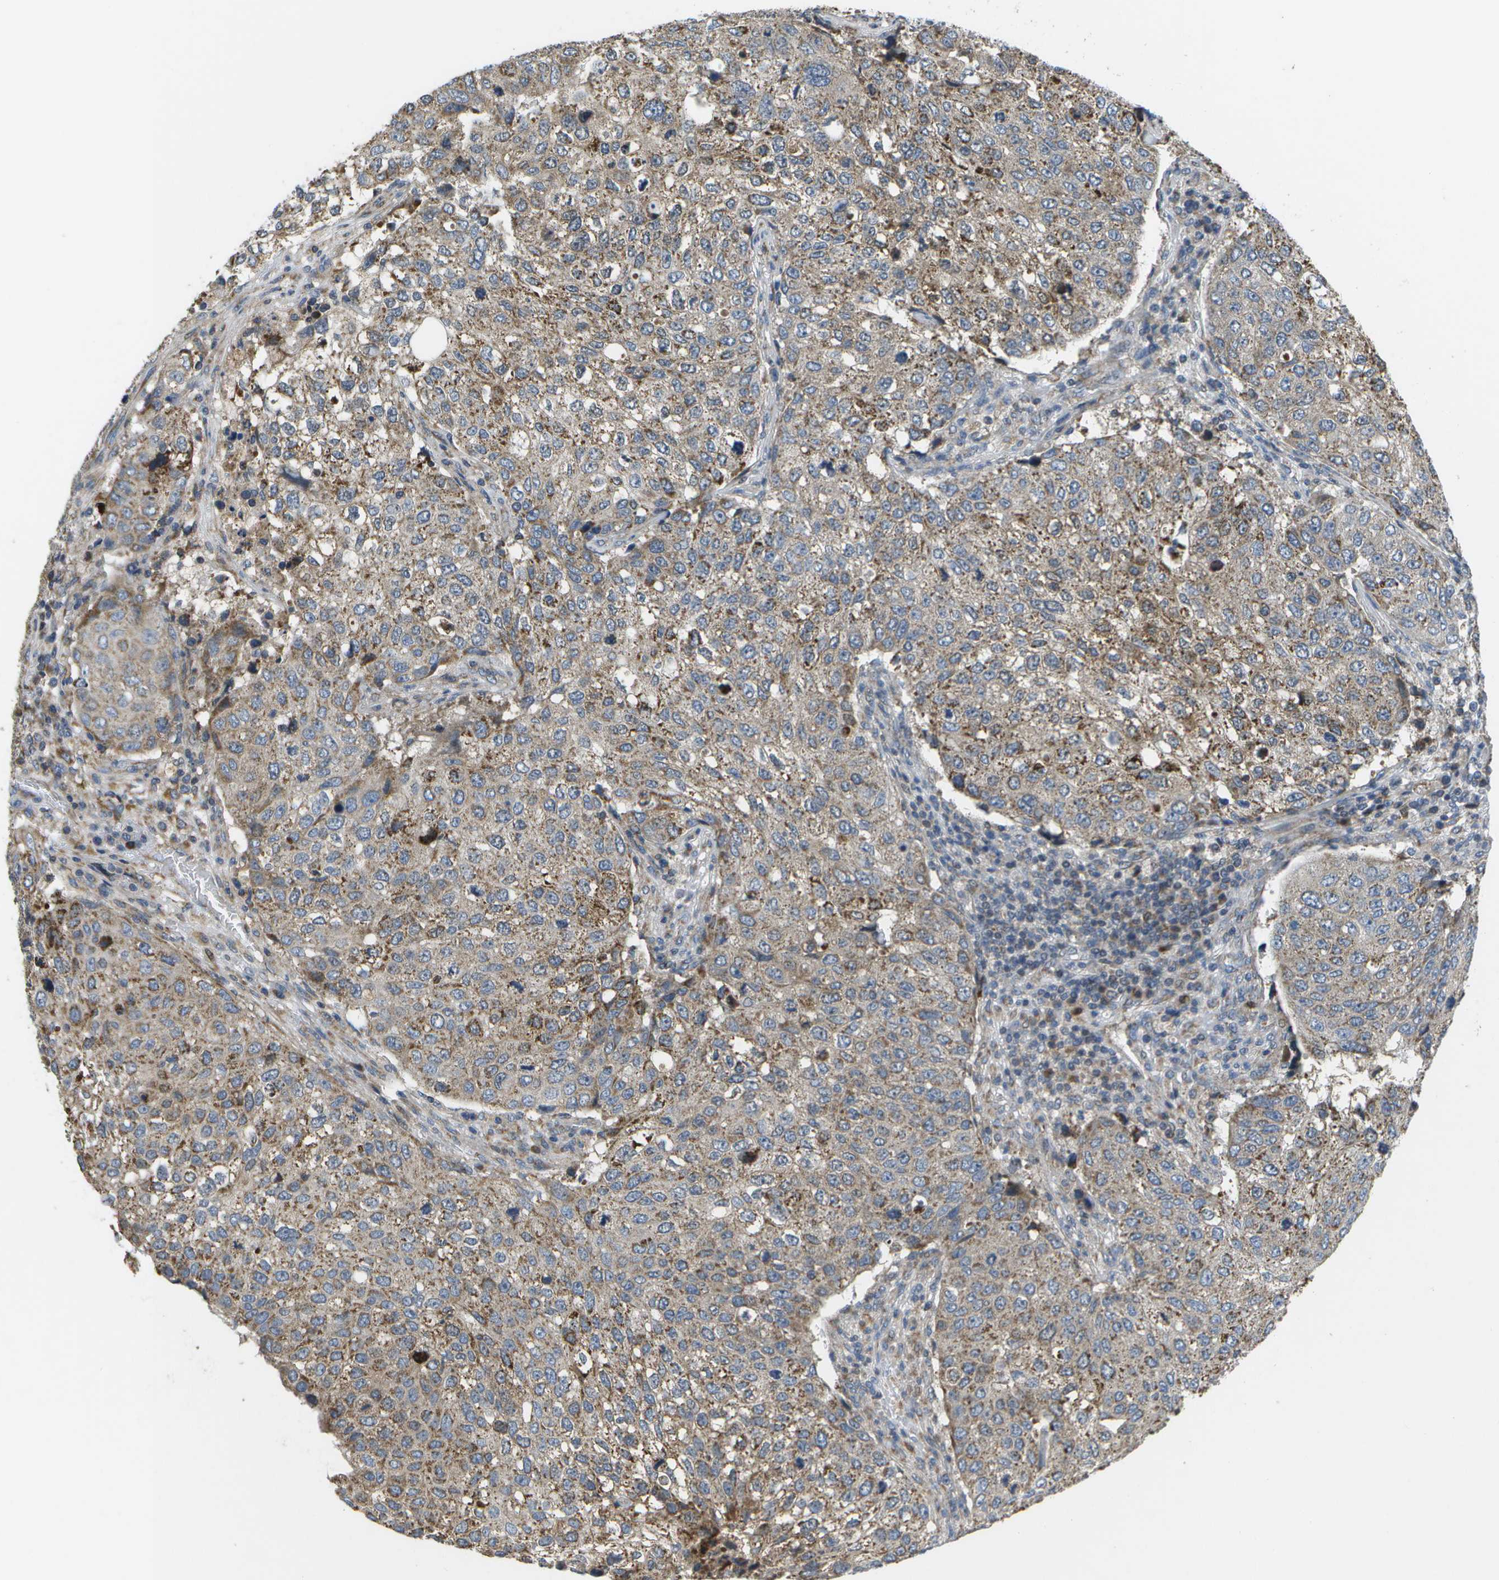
{"staining": {"intensity": "moderate", "quantity": ">75%", "location": "cytoplasmic/membranous"}, "tissue": "urothelial cancer", "cell_type": "Tumor cells", "image_type": "cancer", "snomed": [{"axis": "morphology", "description": "Urothelial carcinoma, High grade"}, {"axis": "topography", "description": "Lymph node"}, {"axis": "topography", "description": "Urinary bladder"}], "caption": "A medium amount of moderate cytoplasmic/membranous positivity is appreciated in approximately >75% of tumor cells in urothelial cancer tissue.", "gene": "HADHA", "patient": {"sex": "male", "age": 51}}